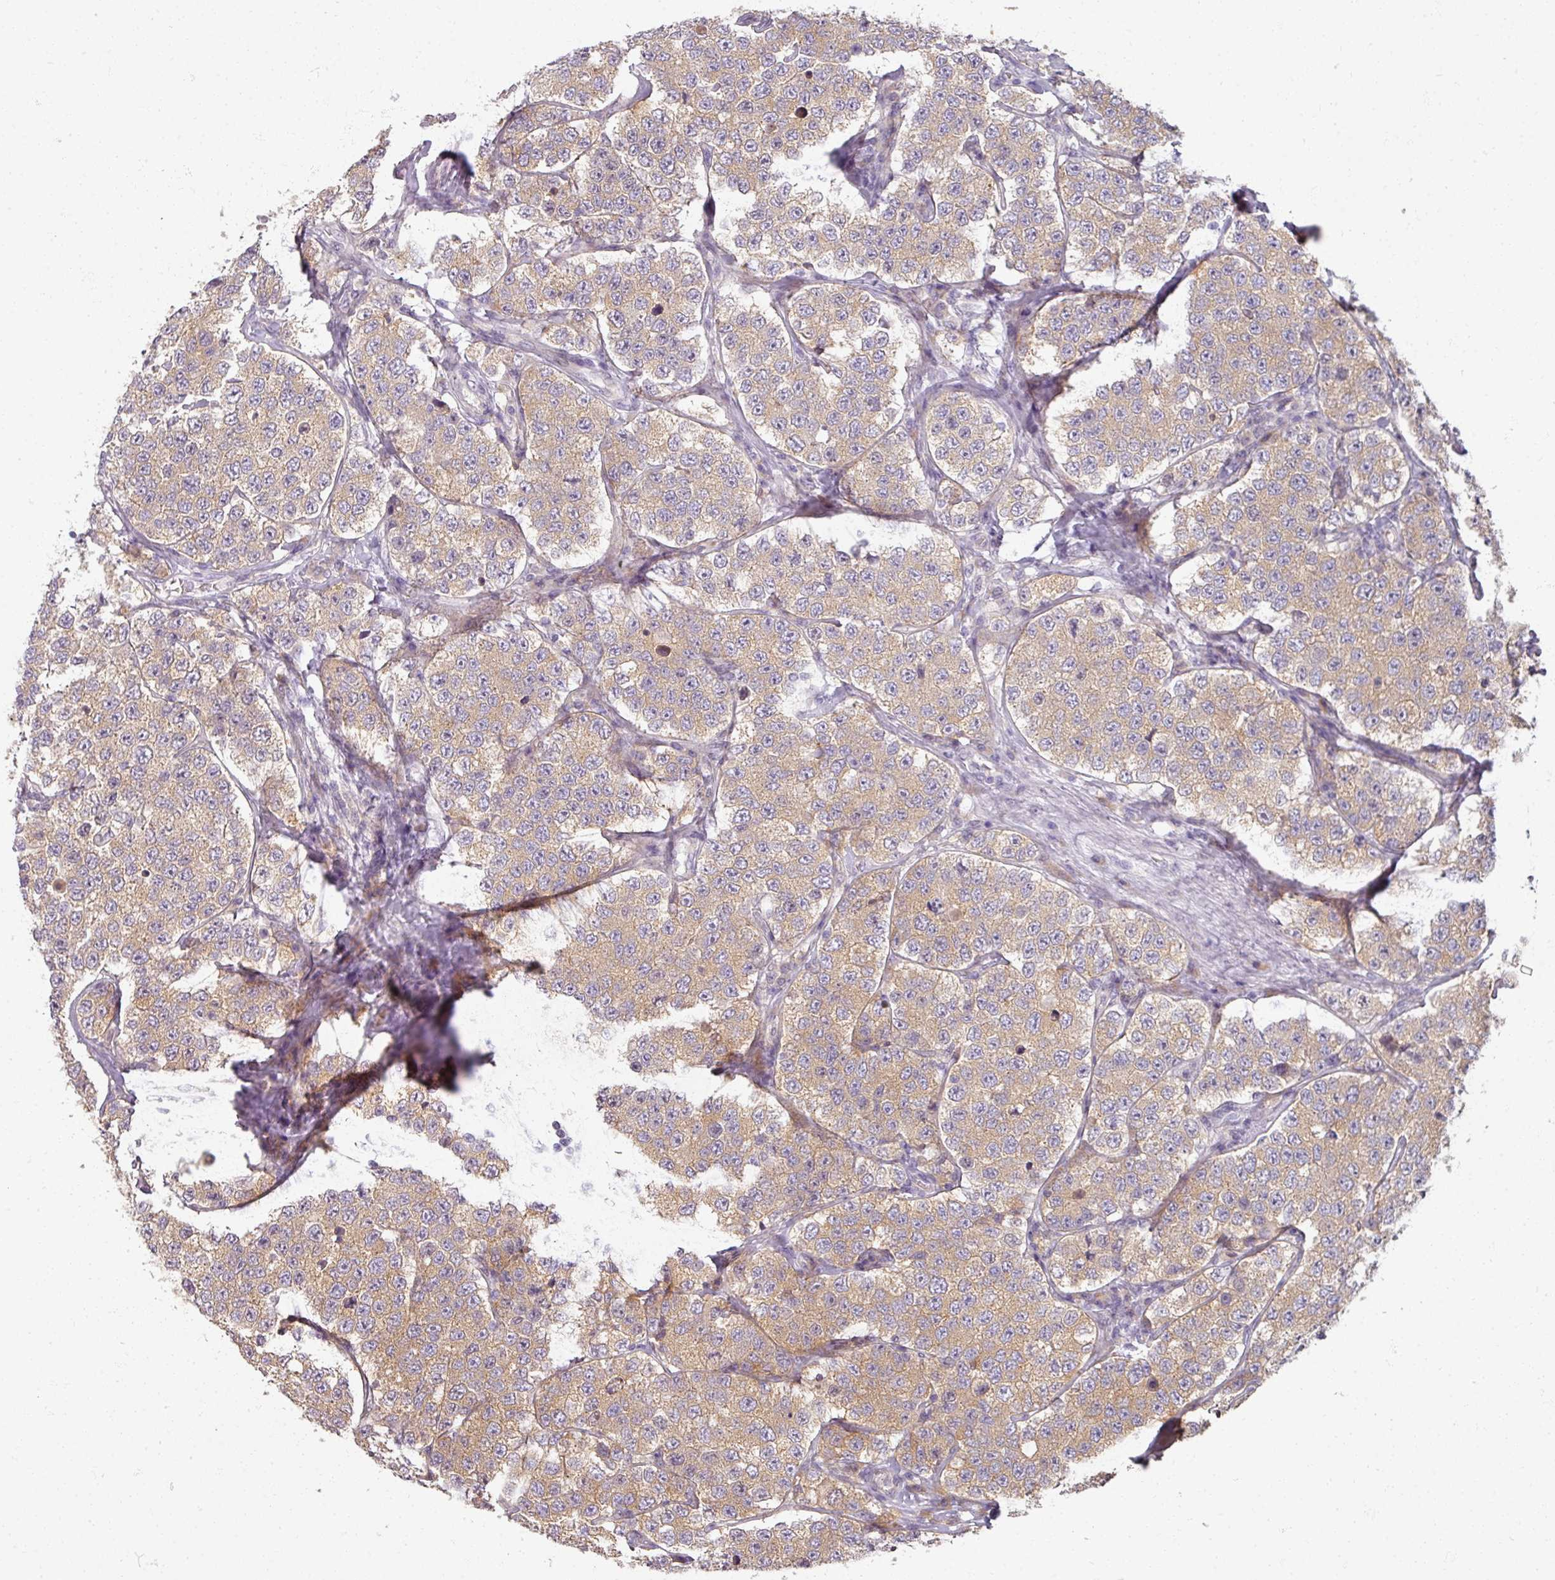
{"staining": {"intensity": "moderate", "quantity": ">75%", "location": "cytoplasmic/membranous"}, "tissue": "testis cancer", "cell_type": "Tumor cells", "image_type": "cancer", "snomed": [{"axis": "morphology", "description": "Seminoma, NOS"}, {"axis": "topography", "description": "Testis"}], "caption": "Brown immunohistochemical staining in testis cancer (seminoma) shows moderate cytoplasmic/membranous positivity in about >75% of tumor cells.", "gene": "MYMK", "patient": {"sex": "male", "age": 34}}